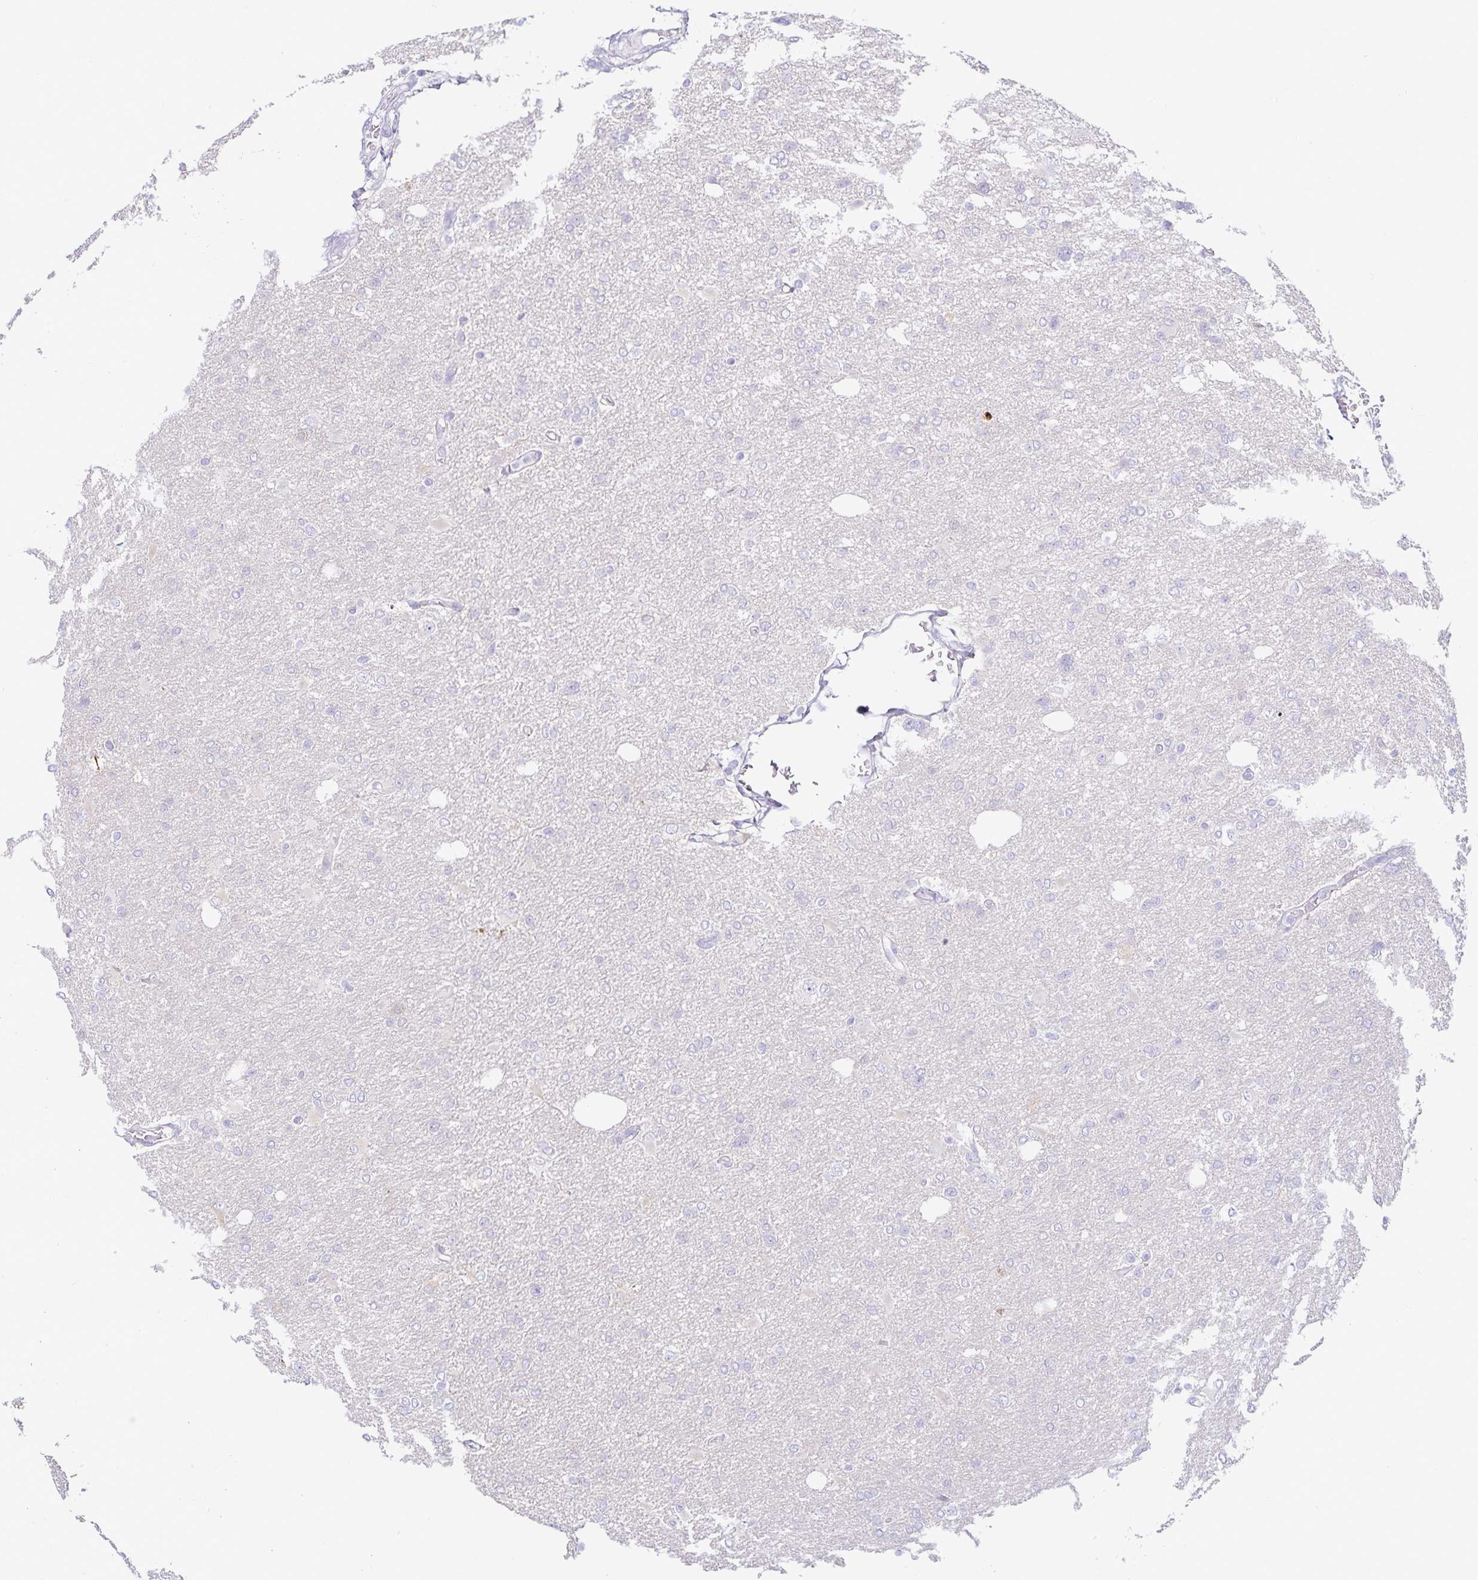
{"staining": {"intensity": "negative", "quantity": "none", "location": "none"}, "tissue": "glioma", "cell_type": "Tumor cells", "image_type": "cancer", "snomed": [{"axis": "morphology", "description": "Glioma, malignant, Low grade"}, {"axis": "topography", "description": "Brain"}], "caption": "IHC of low-grade glioma (malignant) exhibits no staining in tumor cells.", "gene": "MON2", "patient": {"sex": "male", "age": 26}}